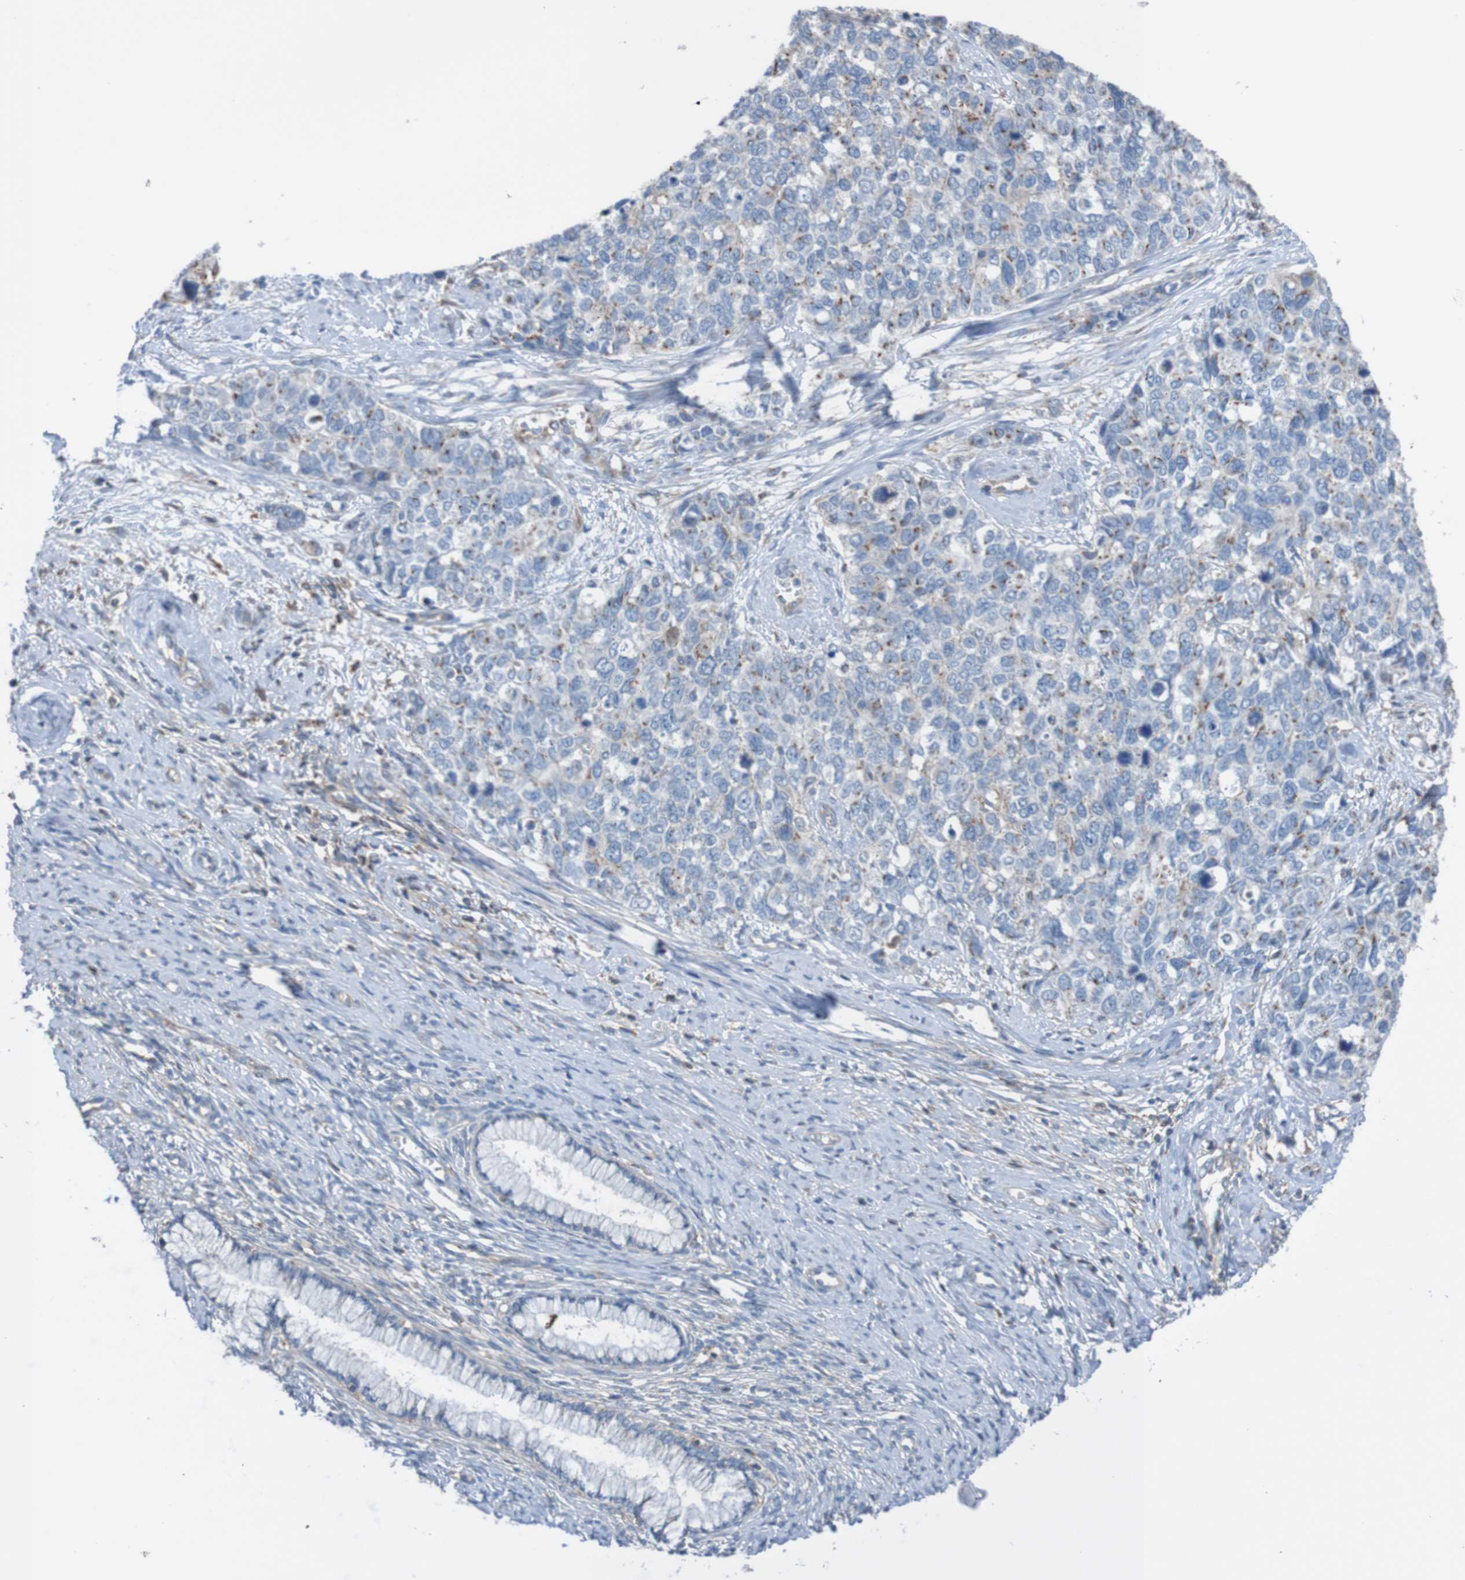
{"staining": {"intensity": "moderate", "quantity": "<25%", "location": "cytoplasmic/membranous"}, "tissue": "cervical cancer", "cell_type": "Tumor cells", "image_type": "cancer", "snomed": [{"axis": "morphology", "description": "Squamous cell carcinoma, NOS"}, {"axis": "topography", "description": "Cervix"}], "caption": "Tumor cells exhibit low levels of moderate cytoplasmic/membranous staining in about <25% of cells in cervical cancer (squamous cell carcinoma).", "gene": "MINAR1", "patient": {"sex": "female", "age": 63}}